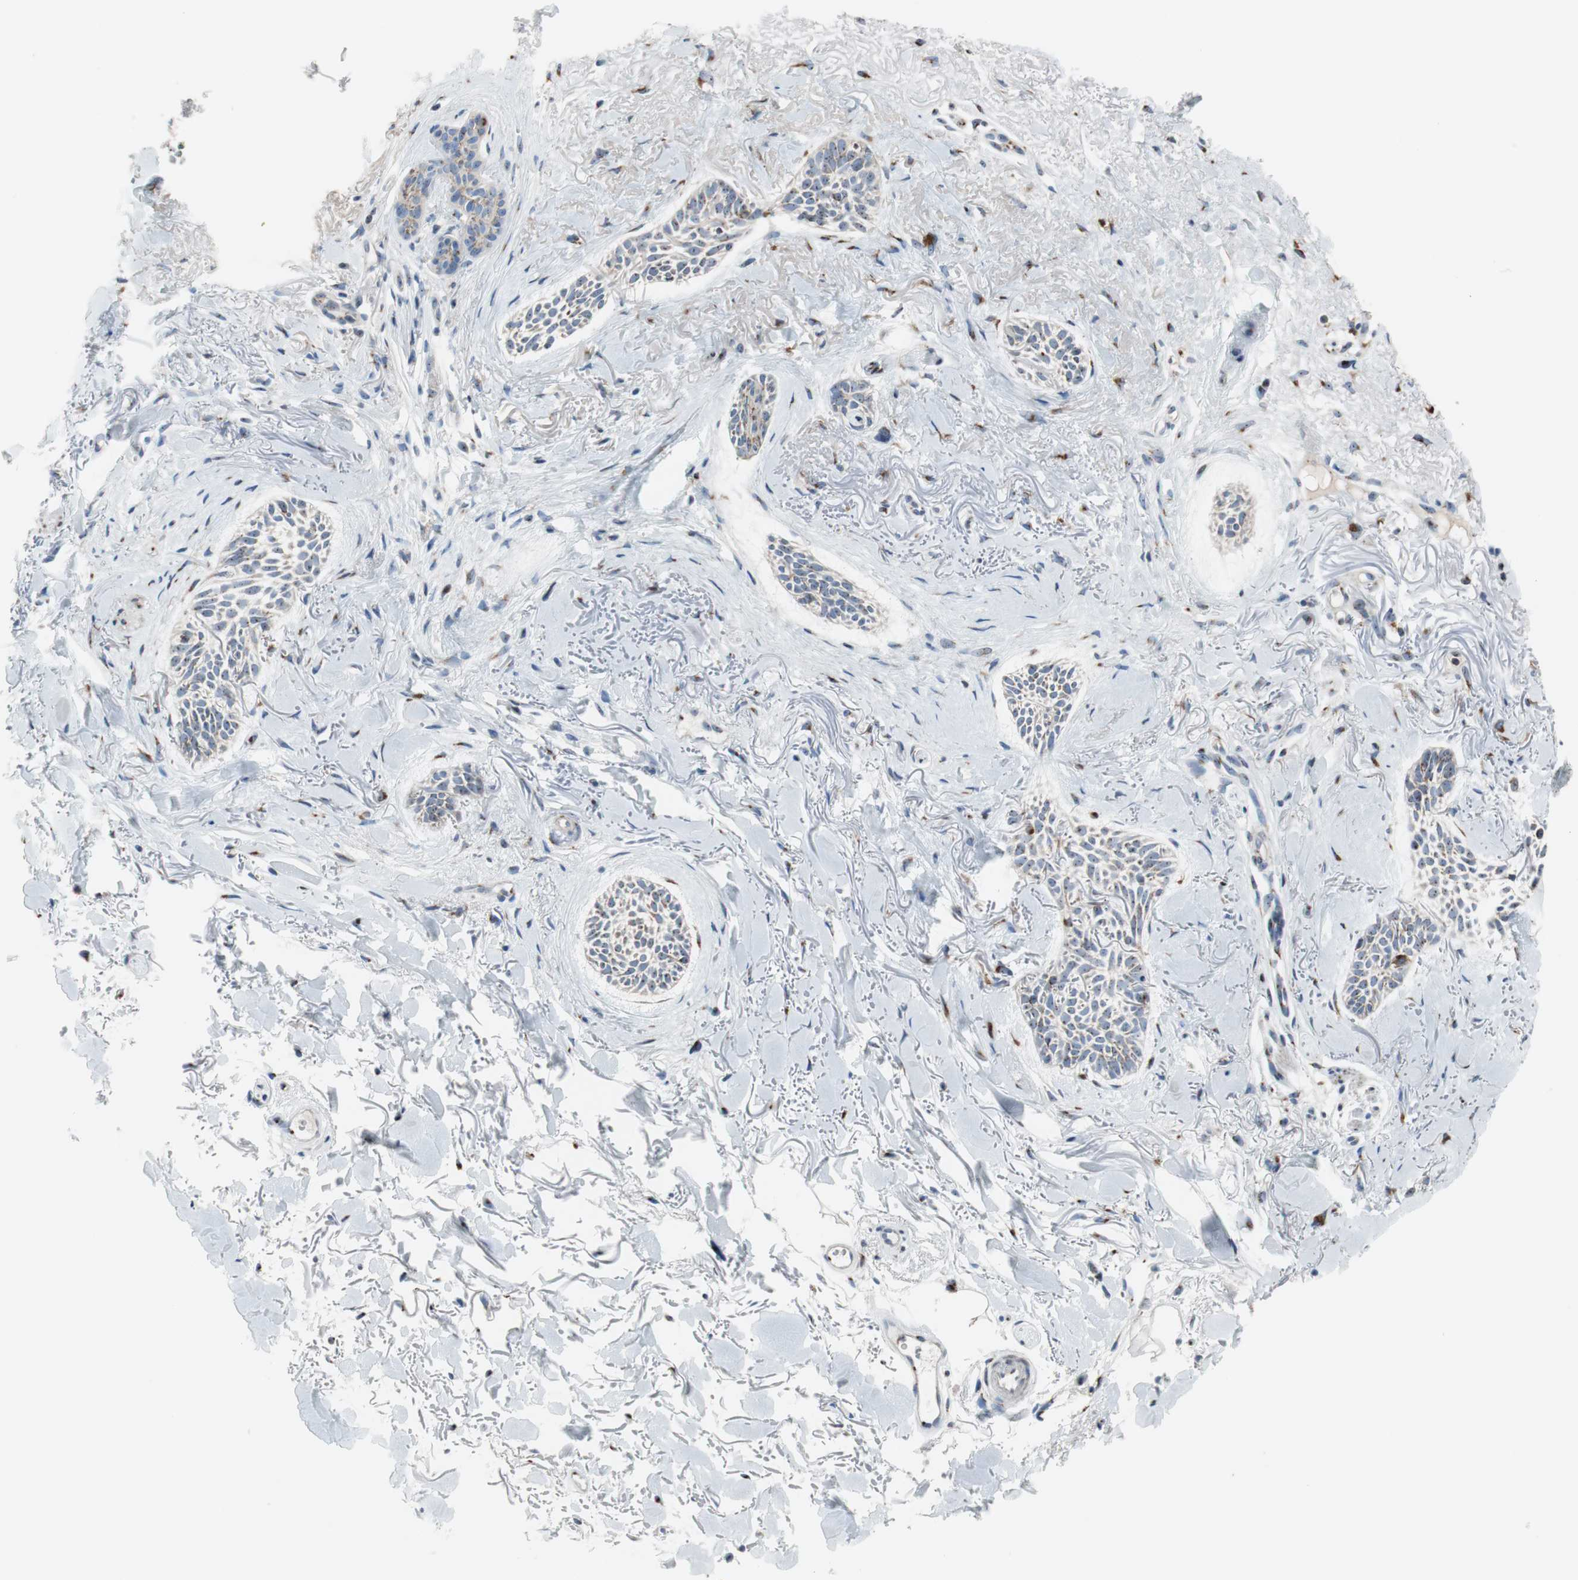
{"staining": {"intensity": "weak", "quantity": ">75%", "location": "cytoplasmic/membranous"}, "tissue": "skin cancer", "cell_type": "Tumor cells", "image_type": "cancer", "snomed": [{"axis": "morphology", "description": "Normal tissue, NOS"}, {"axis": "morphology", "description": "Basal cell carcinoma"}, {"axis": "topography", "description": "Skin"}], "caption": "Basal cell carcinoma (skin) stained with a brown dye exhibits weak cytoplasmic/membranous positive positivity in approximately >75% of tumor cells.", "gene": "TMED7", "patient": {"sex": "female", "age": 84}}